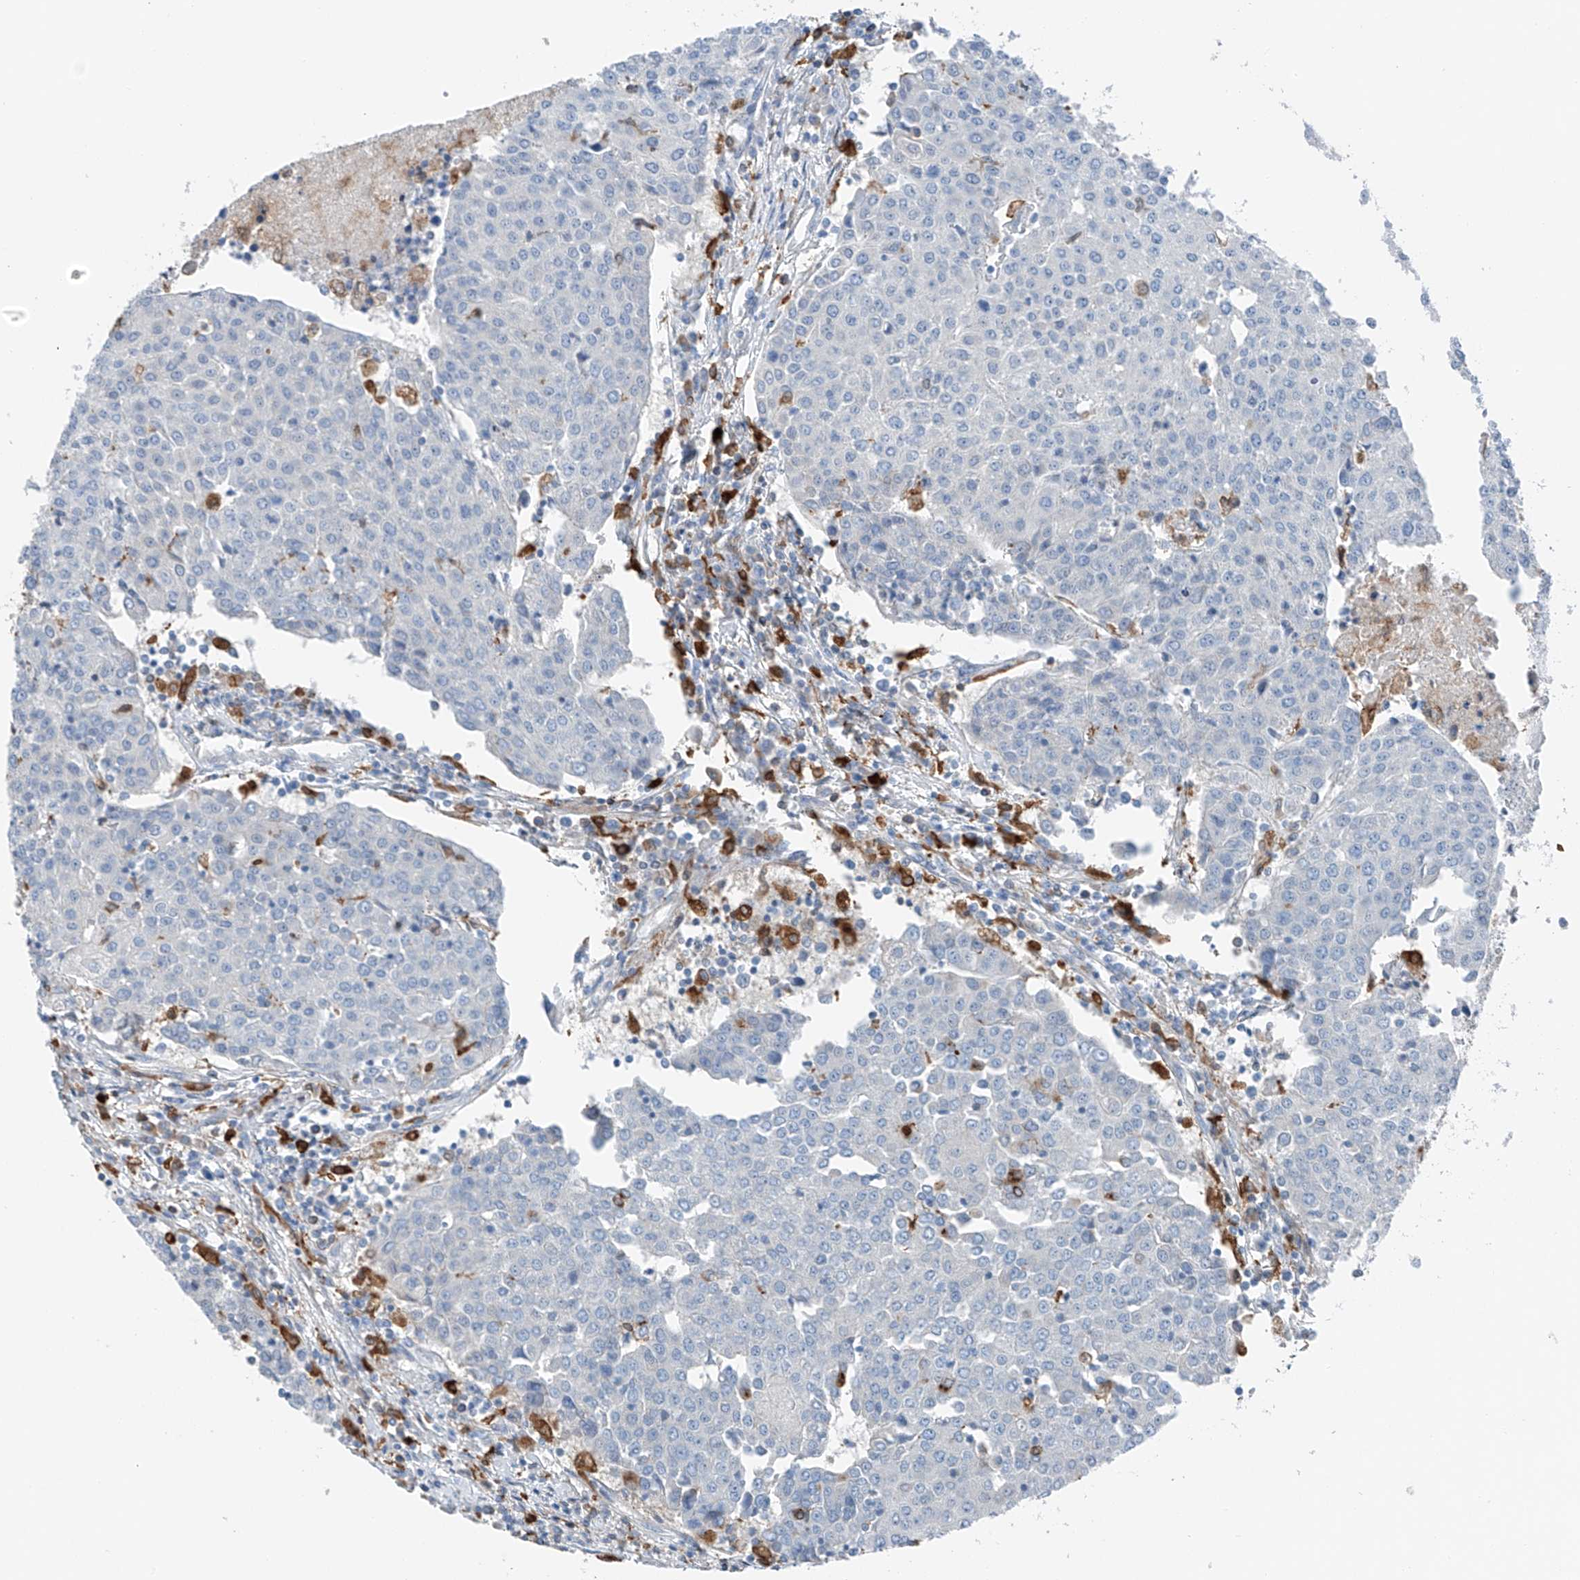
{"staining": {"intensity": "negative", "quantity": "none", "location": "none"}, "tissue": "urothelial cancer", "cell_type": "Tumor cells", "image_type": "cancer", "snomed": [{"axis": "morphology", "description": "Urothelial carcinoma, High grade"}, {"axis": "topography", "description": "Urinary bladder"}], "caption": "Immunohistochemical staining of human urothelial carcinoma (high-grade) reveals no significant staining in tumor cells.", "gene": "TBXAS1", "patient": {"sex": "female", "age": 85}}